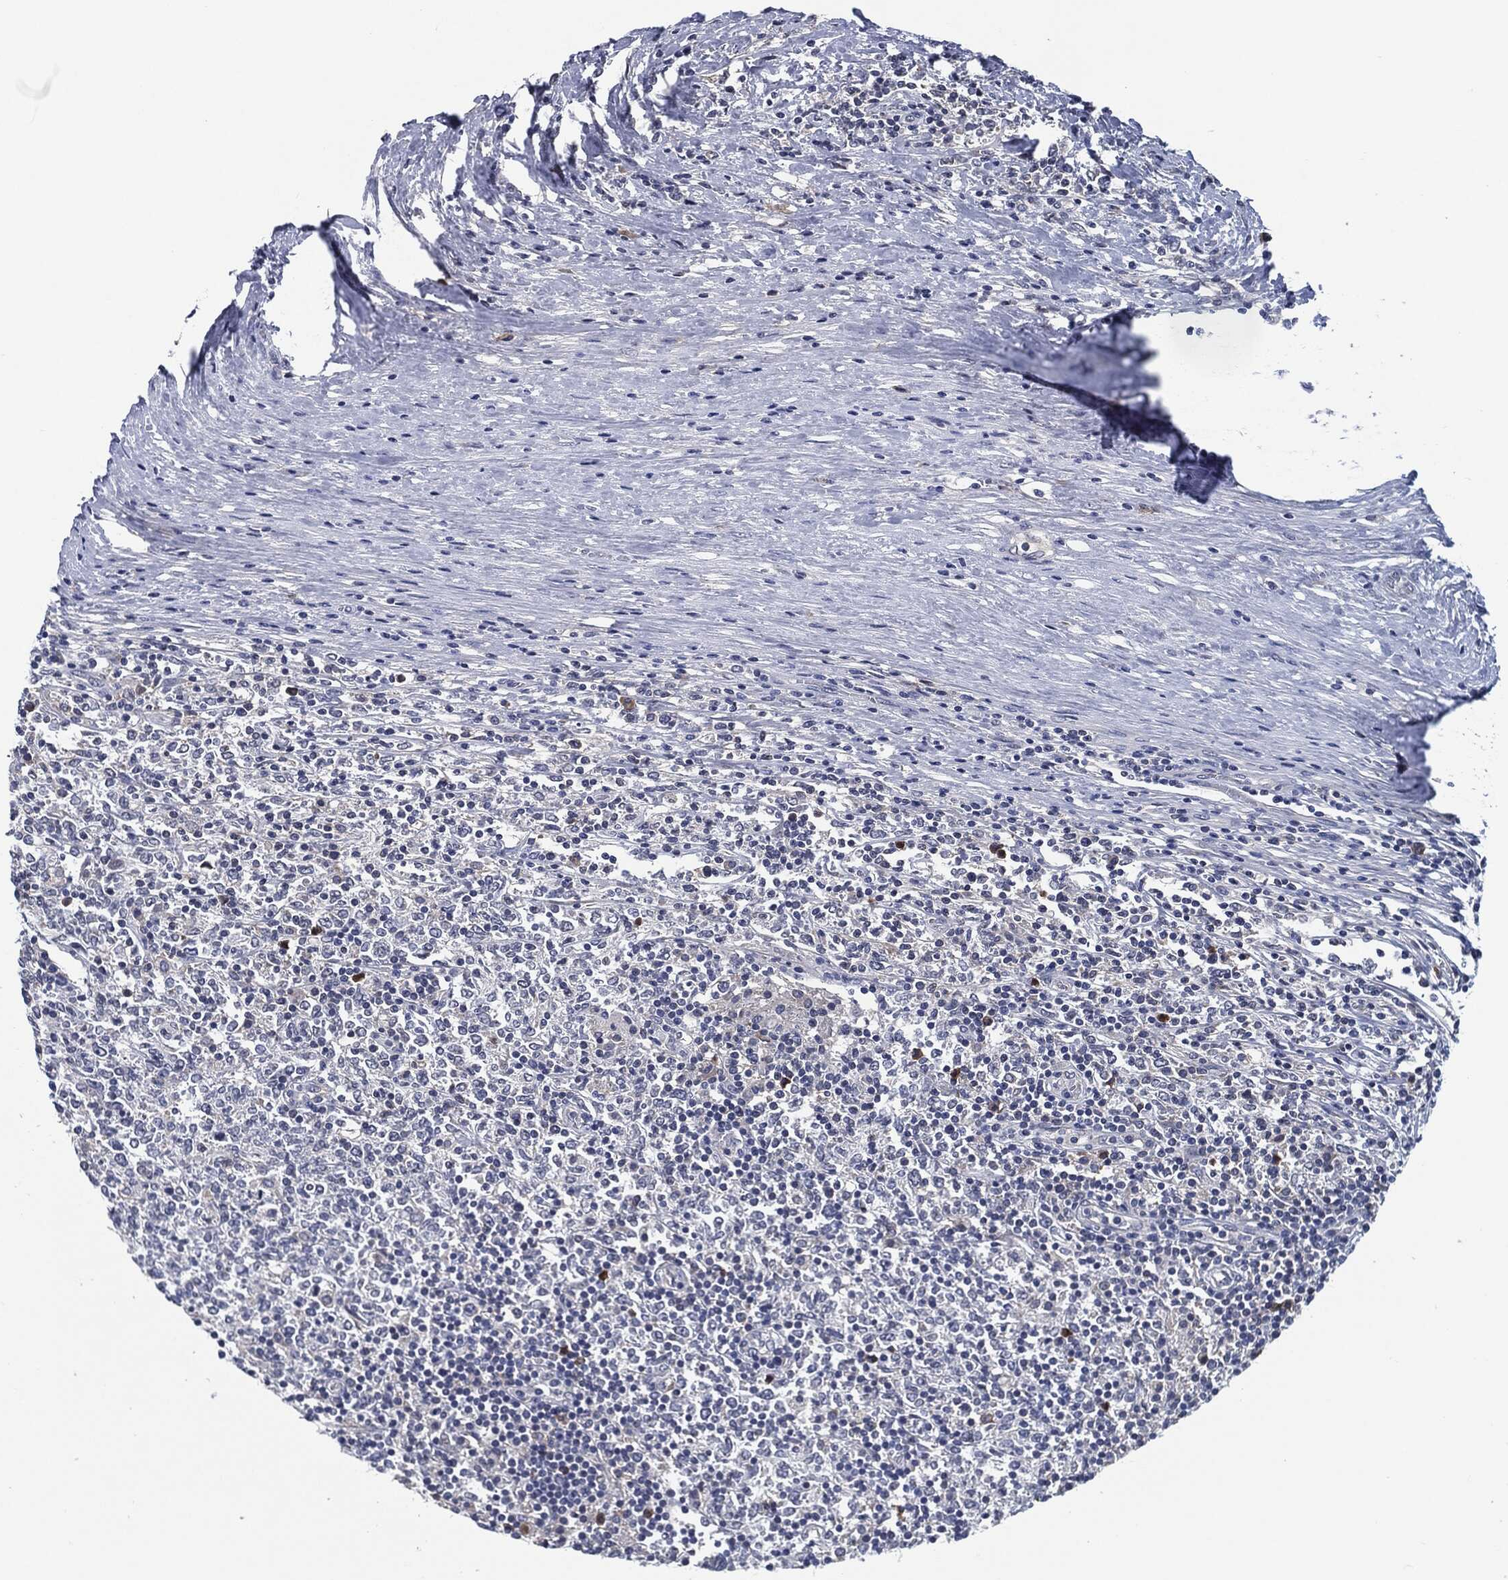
{"staining": {"intensity": "negative", "quantity": "none", "location": "none"}, "tissue": "lymphoma", "cell_type": "Tumor cells", "image_type": "cancer", "snomed": [{"axis": "morphology", "description": "Malignant lymphoma, non-Hodgkin's type, High grade"}, {"axis": "topography", "description": "Lymph node"}], "caption": "Tumor cells show no significant protein positivity in lymphoma.", "gene": "IL2RG", "patient": {"sex": "female", "age": 84}}